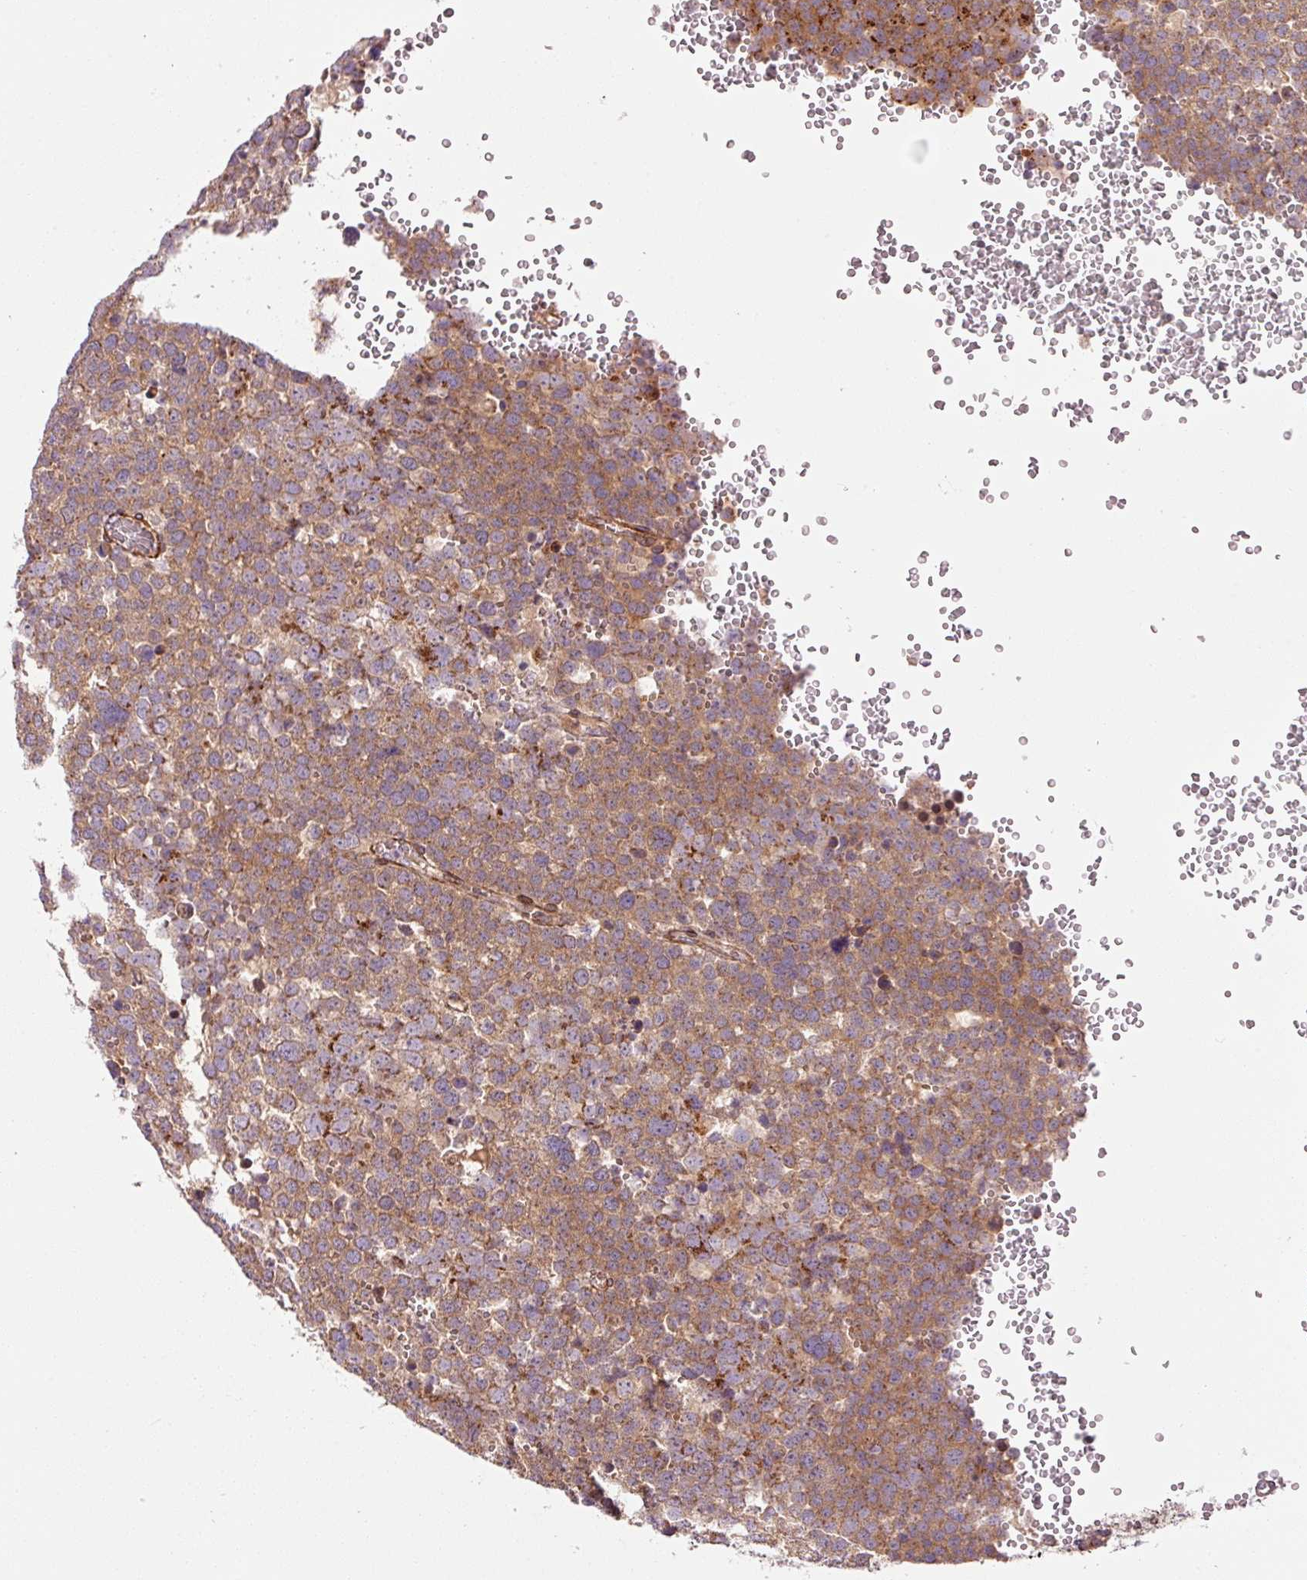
{"staining": {"intensity": "moderate", "quantity": ">75%", "location": "cytoplasmic/membranous"}, "tissue": "testis cancer", "cell_type": "Tumor cells", "image_type": "cancer", "snomed": [{"axis": "morphology", "description": "Seminoma, NOS"}, {"axis": "topography", "description": "Testis"}], "caption": "An immunohistochemistry photomicrograph of neoplastic tissue is shown. Protein staining in brown highlights moderate cytoplasmic/membranous positivity in testis cancer (seminoma) within tumor cells.", "gene": "PPP1R14B", "patient": {"sex": "male", "age": 71}}